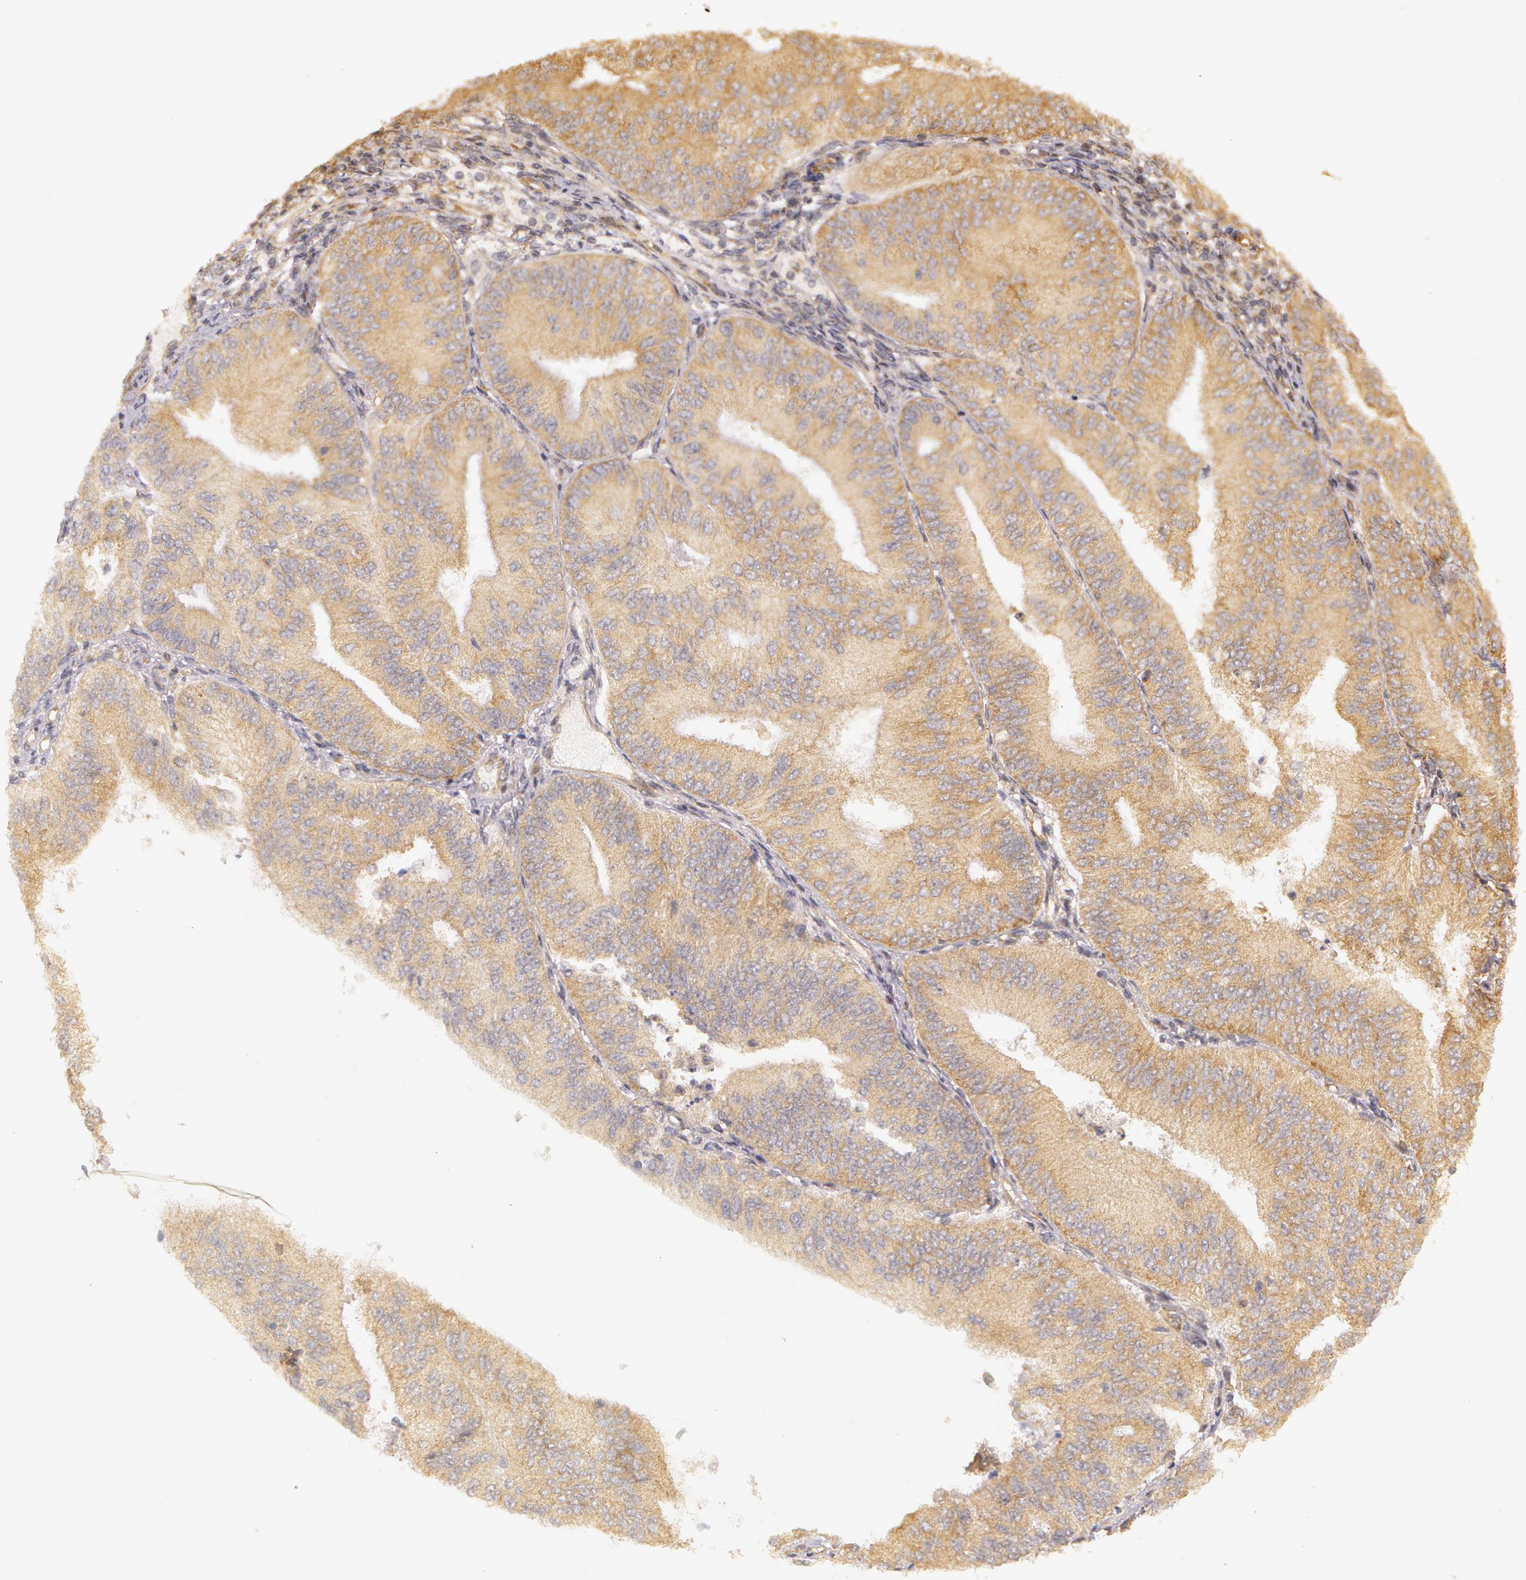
{"staining": {"intensity": "moderate", "quantity": ">75%", "location": "cytoplasmic/membranous"}, "tissue": "endometrial cancer", "cell_type": "Tumor cells", "image_type": "cancer", "snomed": [{"axis": "morphology", "description": "Adenocarcinoma, NOS"}, {"axis": "topography", "description": "Endometrium"}], "caption": "This photomicrograph exhibits IHC staining of adenocarcinoma (endometrial), with medium moderate cytoplasmic/membranous expression in about >75% of tumor cells.", "gene": "ASCC2", "patient": {"sex": "female", "age": 55}}